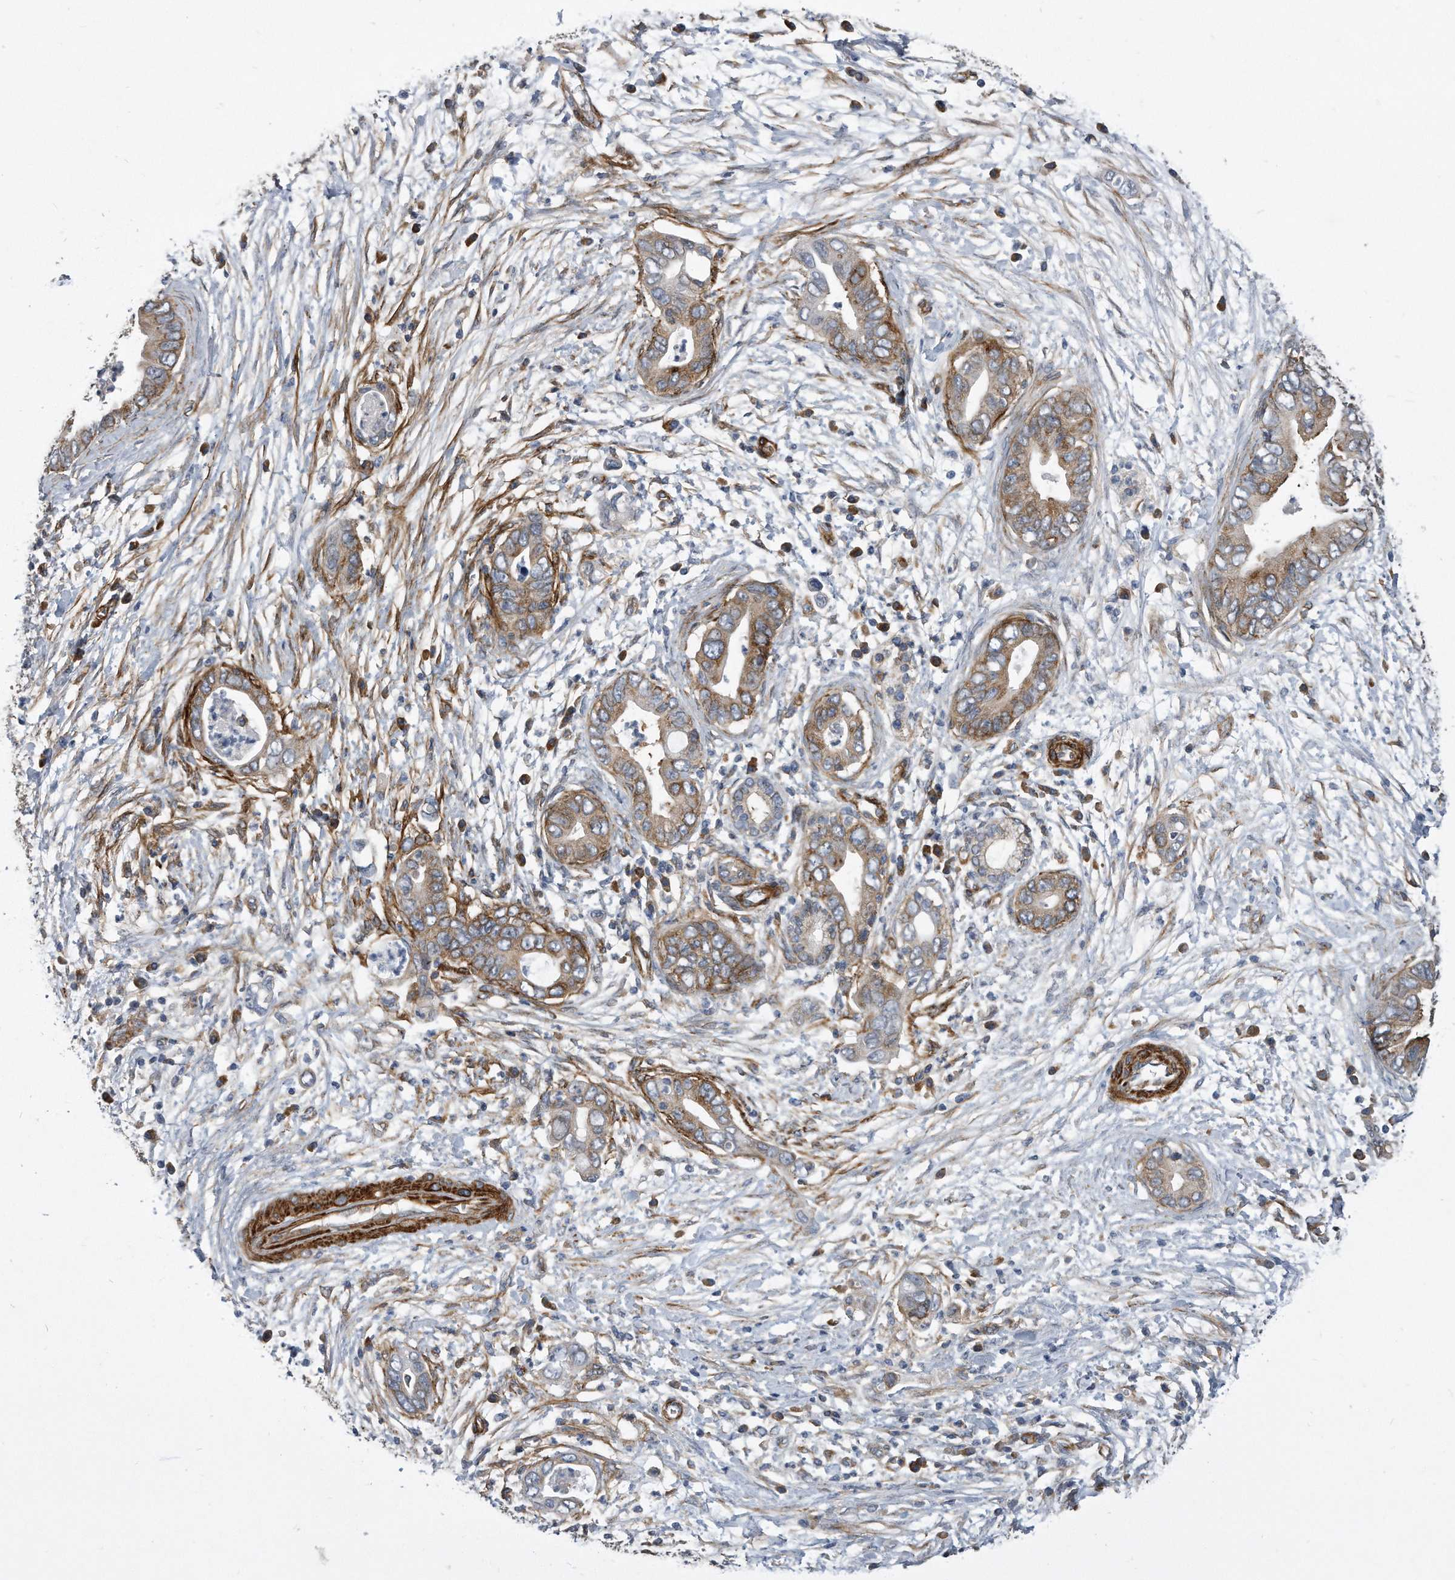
{"staining": {"intensity": "weak", "quantity": ">75%", "location": "cytoplasmic/membranous"}, "tissue": "pancreatic cancer", "cell_type": "Tumor cells", "image_type": "cancer", "snomed": [{"axis": "morphology", "description": "Adenocarcinoma, NOS"}, {"axis": "topography", "description": "Pancreas"}], "caption": "Human pancreatic cancer stained with a brown dye demonstrates weak cytoplasmic/membranous positive staining in about >75% of tumor cells.", "gene": "EIF2B4", "patient": {"sex": "male", "age": 75}}